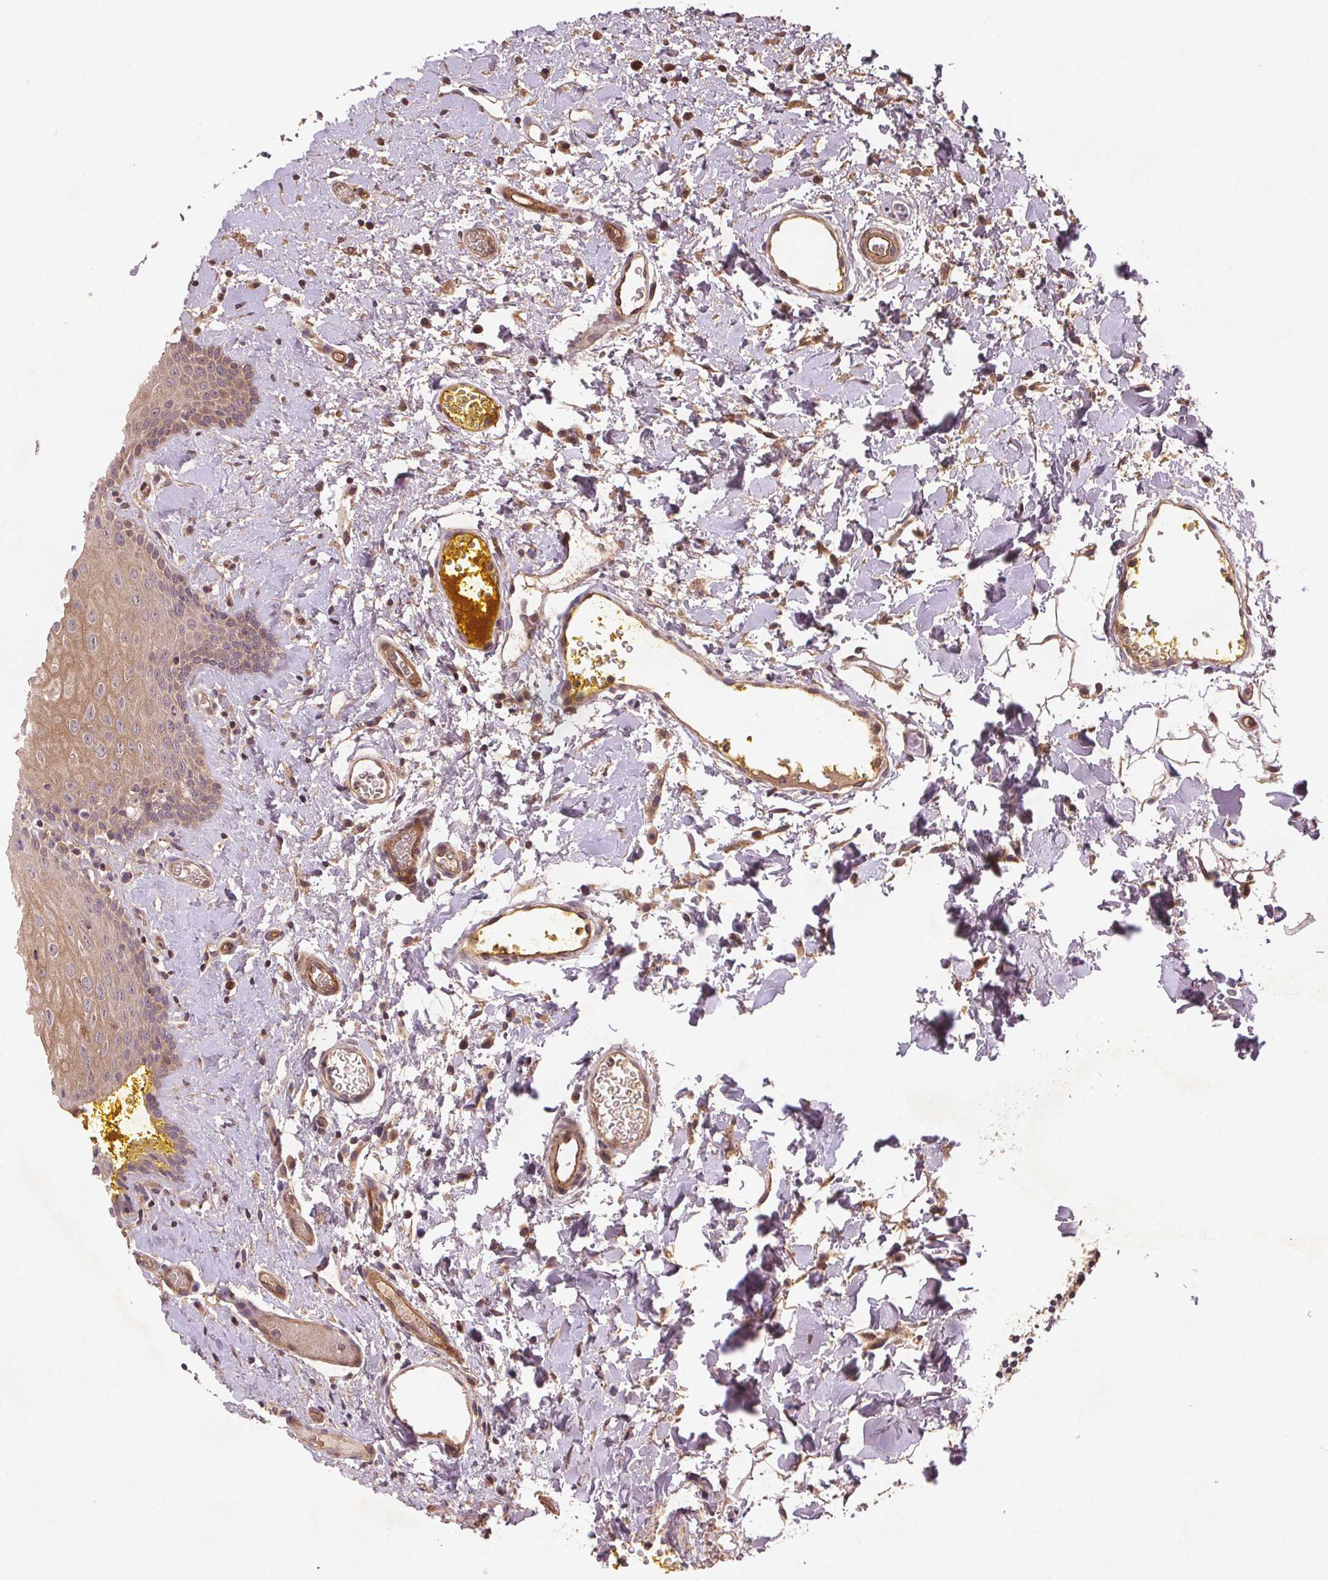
{"staining": {"intensity": "weak", "quantity": ">75%", "location": "cytoplasmic/membranous"}, "tissue": "oral mucosa", "cell_type": "Squamous epithelial cells", "image_type": "normal", "snomed": [{"axis": "morphology", "description": "Normal tissue, NOS"}, {"axis": "morphology", "description": "Squamous cell carcinoma, NOS"}, {"axis": "topography", "description": "Oral tissue"}, {"axis": "topography", "description": "Head-Neck"}], "caption": "Weak cytoplasmic/membranous positivity for a protein is present in approximately >75% of squamous epithelial cells of benign oral mucosa using immunohistochemistry (IHC).", "gene": "SEC14L2", "patient": {"sex": "female", "age": 55}}